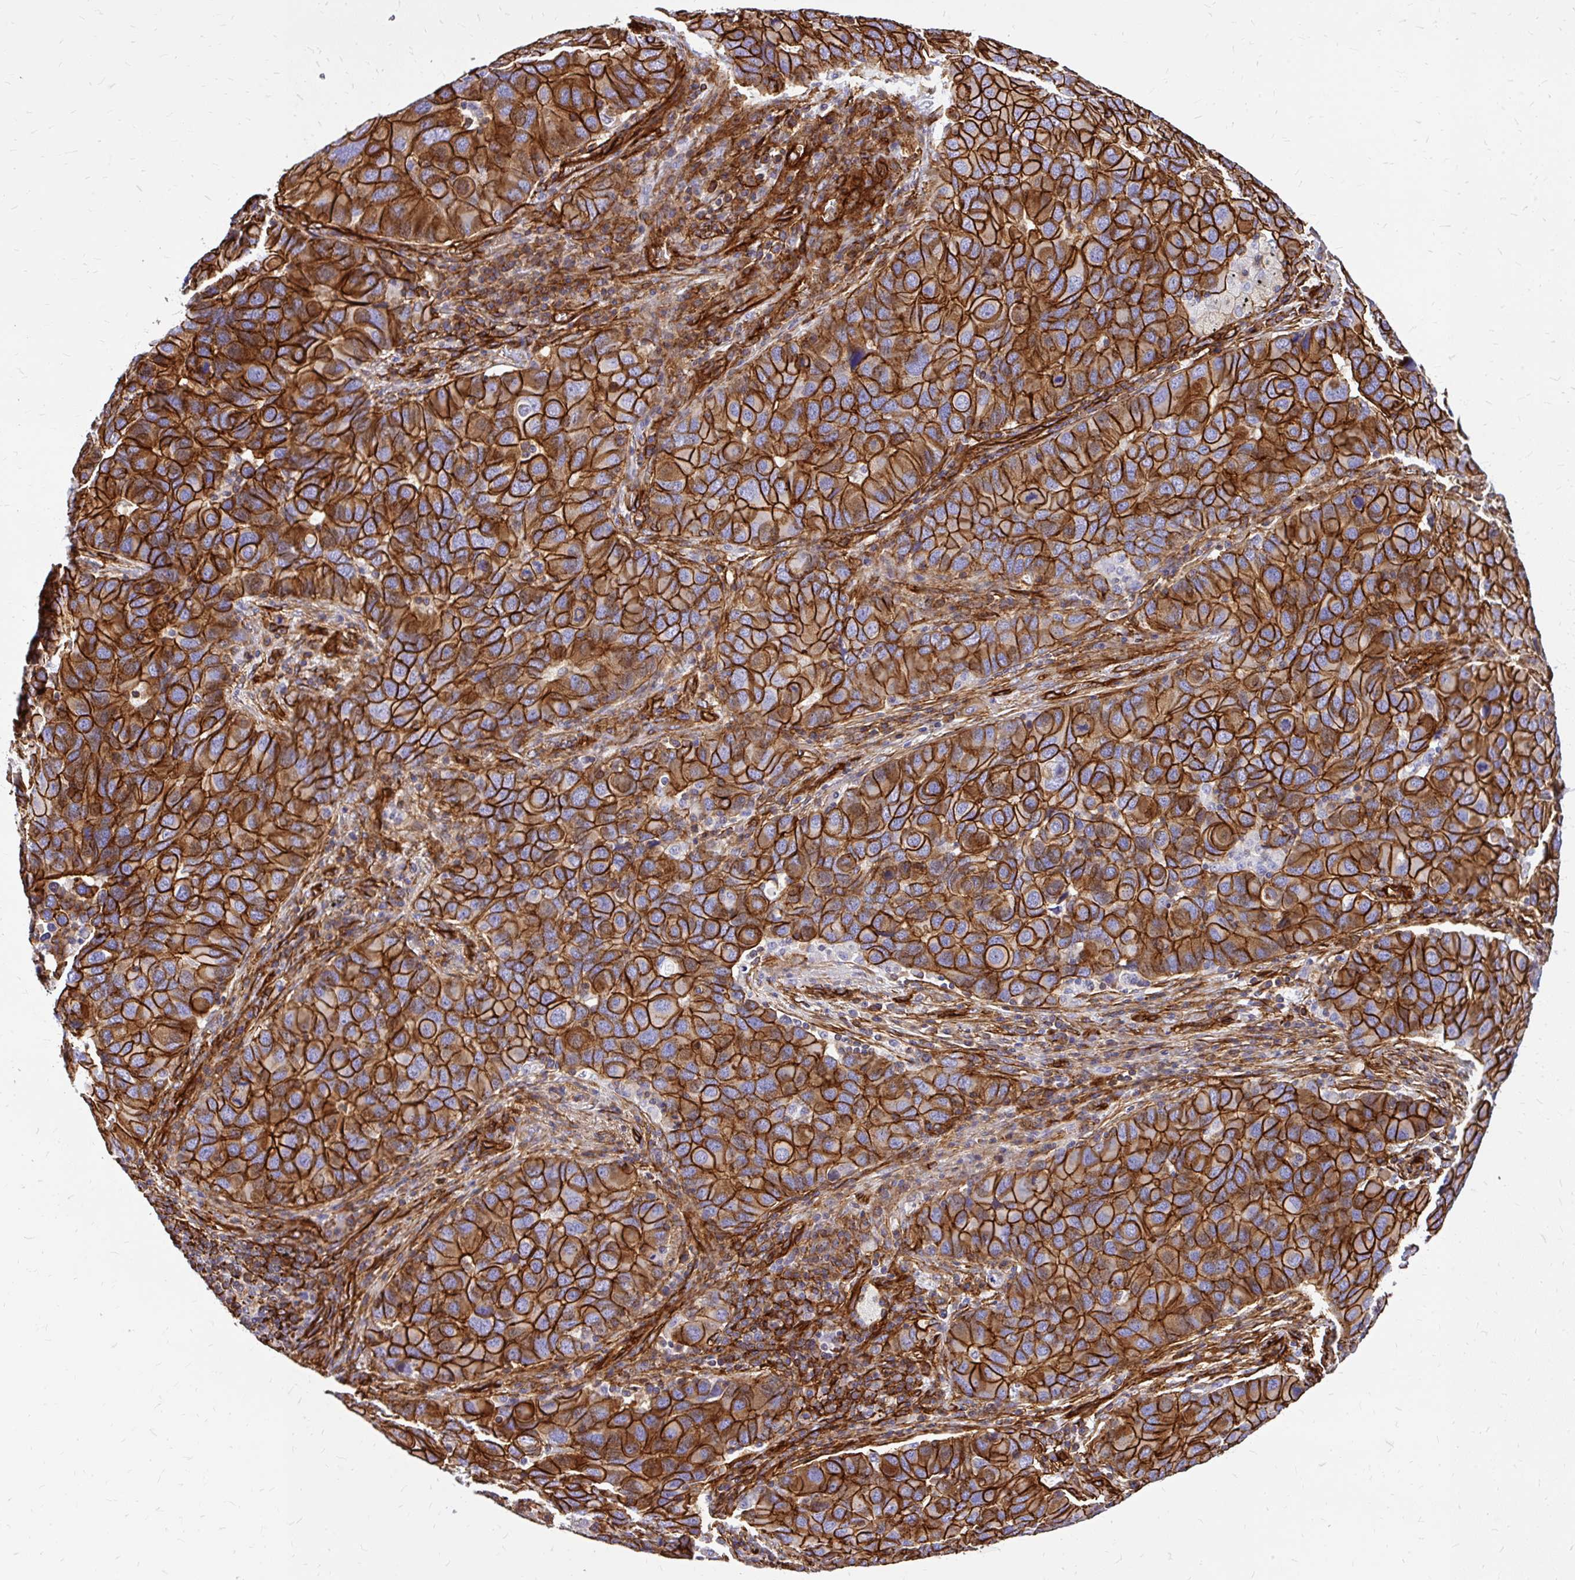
{"staining": {"intensity": "strong", "quantity": ">75%", "location": "cytoplasmic/membranous"}, "tissue": "lung cancer", "cell_type": "Tumor cells", "image_type": "cancer", "snomed": [{"axis": "morphology", "description": "Aneuploidy"}, {"axis": "morphology", "description": "Adenocarcinoma, NOS"}, {"axis": "topography", "description": "Lymph node"}, {"axis": "topography", "description": "Lung"}], "caption": "Lung cancer (adenocarcinoma) stained for a protein (brown) exhibits strong cytoplasmic/membranous positive expression in about >75% of tumor cells.", "gene": "MAP1LC3B", "patient": {"sex": "female", "age": 74}}